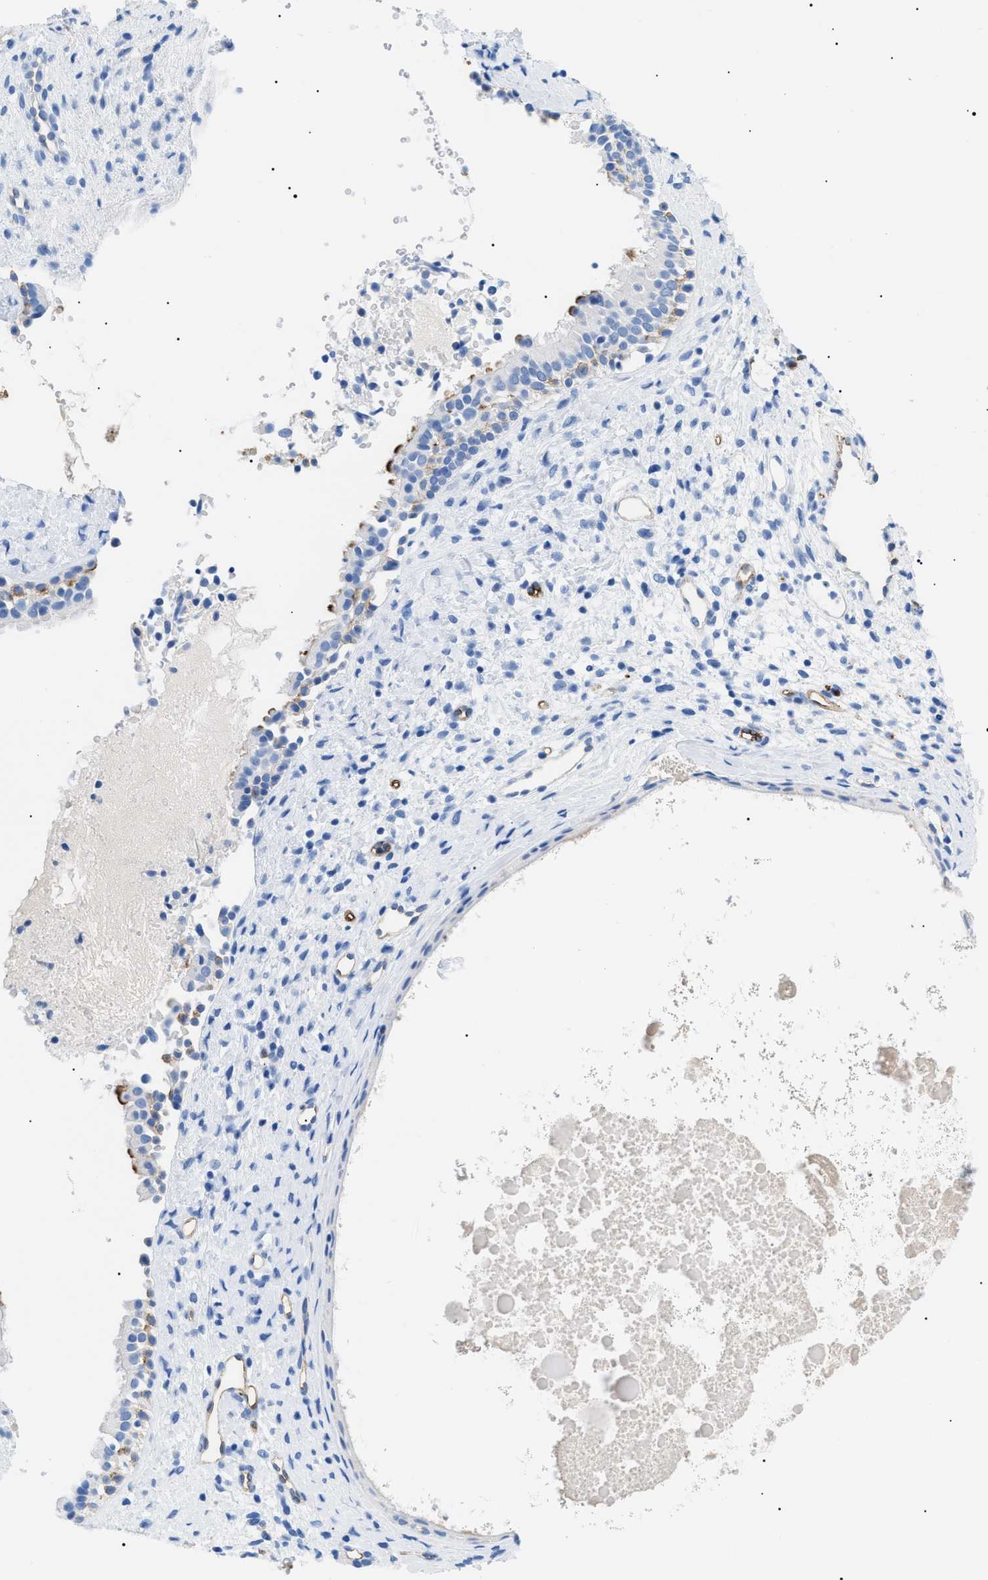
{"staining": {"intensity": "negative", "quantity": "none", "location": "none"}, "tissue": "nasopharynx", "cell_type": "Respiratory epithelial cells", "image_type": "normal", "snomed": [{"axis": "morphology", "description": "Normal tissue, NOS"}, {"axis": "topography", "description": "Nasopharynx"}], "caption": "The histopathology image reveals no significant expression in respiratory epithelial cells of nasopharynx. The staining is performed using DAB brown chromogen with nuclei counter-stained in using hematoxylin.", "gene": "PODXL", "patient": {"sex": "male", "age": 22}}